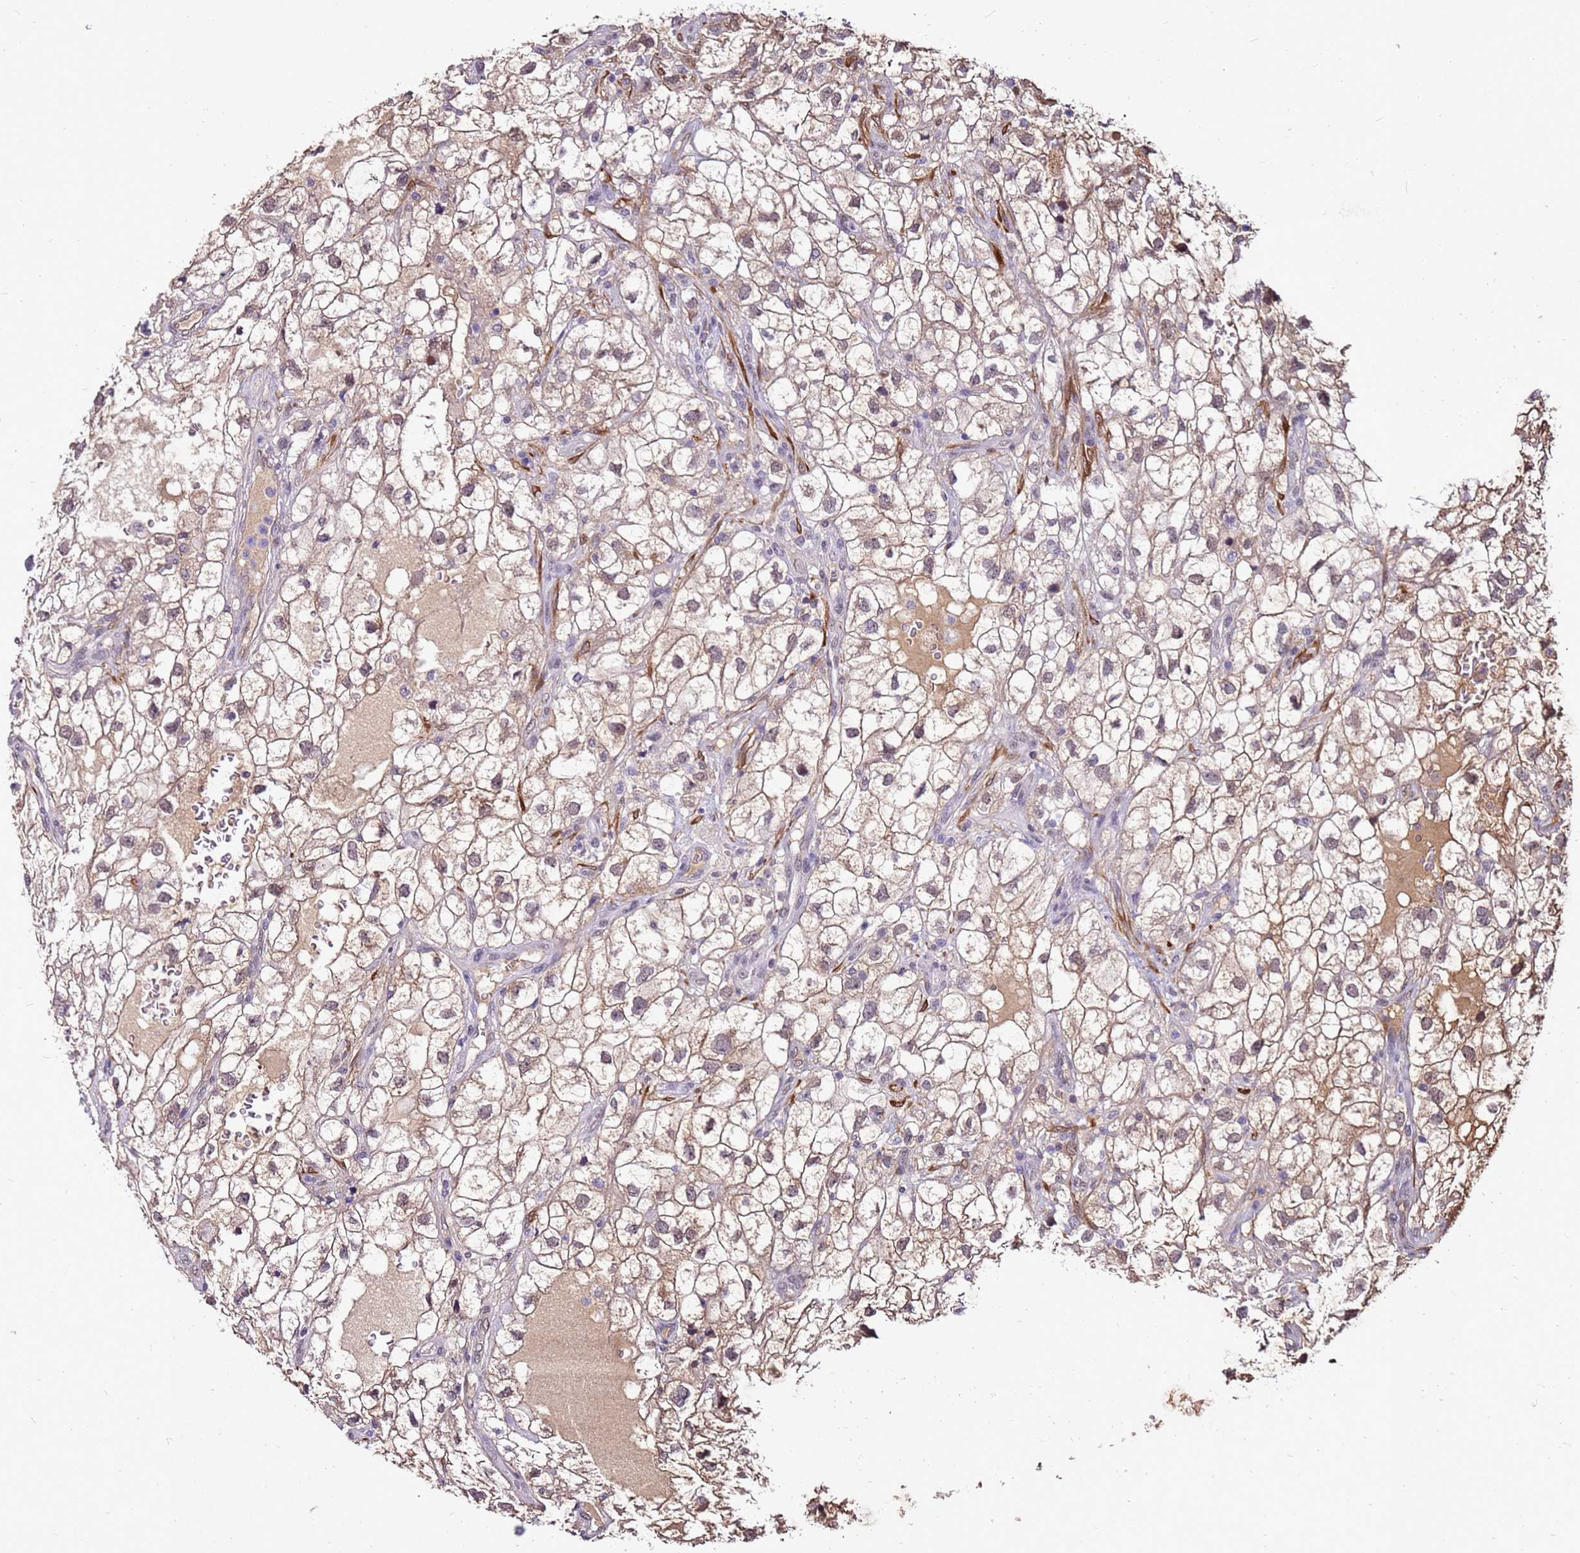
{"staining": {"intensity": "weak", "quantity": ">75%", "location": "cytoplasmic/membranous,nuclear"}, "tissue": "renal cancer", "cell_type": "Tumor cells", "image_type": "cancer", "snomed": [{"axis": "morphology", "description": "Adenocarcinoma, NOS"}, {"axis": "topography", "description": "Kidney"}], "caption": "A brown stain labels weak cytoplasmic/membranous and nuclear expression of a protein in human renal adenocarcinoma tumor cells.", "gene": "ALDH1A3", "patient": {"sex": "male", "age": 59}}